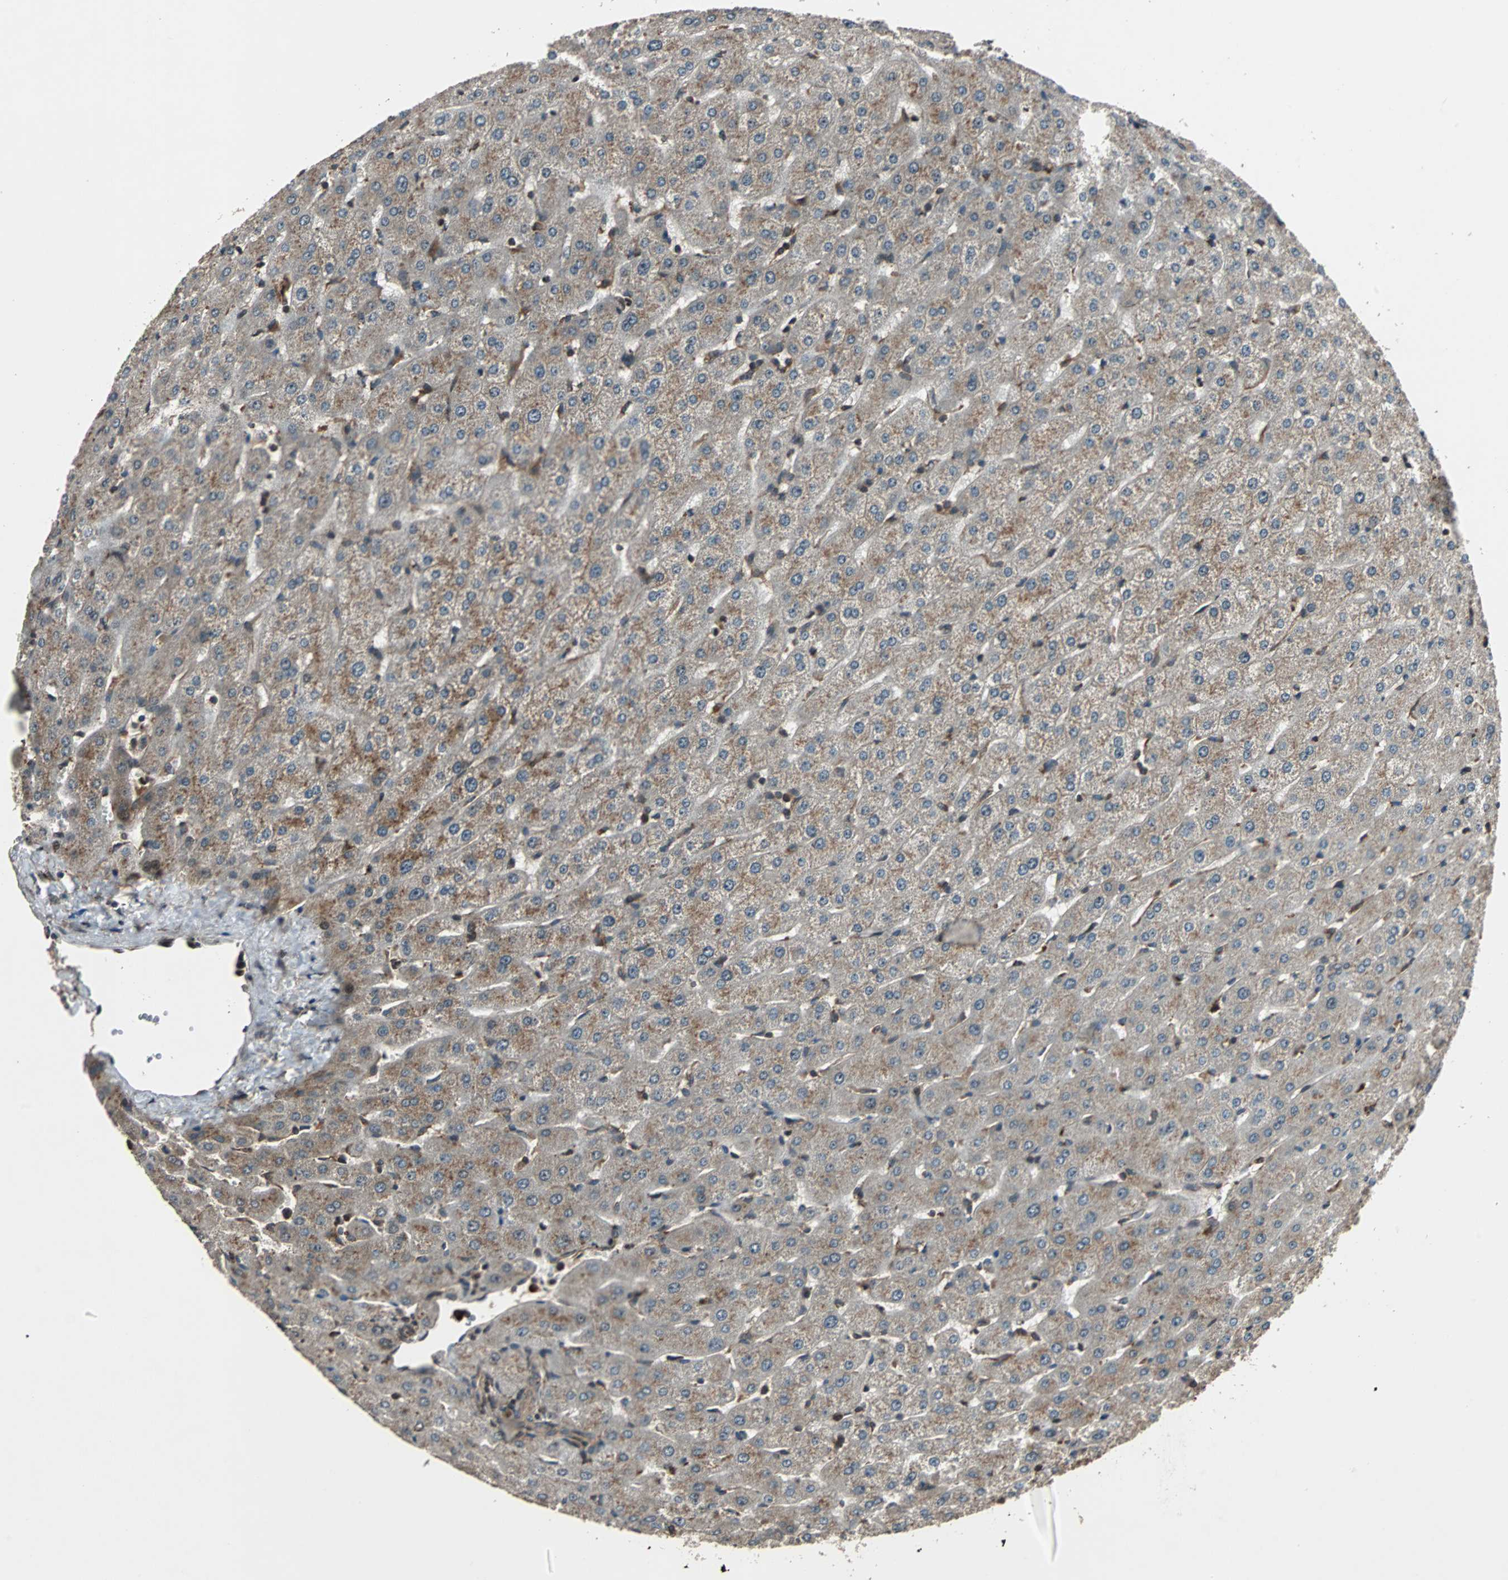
{"staining": {"intensity": "moderate", "quantity": ">75%", "location": "cytoplasmic/membranous"}, "tissue": "liver", "cell_type": "Cholangiocytes", "image_type": "normal", "snomed": [{"axis": "morphology", "description": "Normal tissue, NOS"}, {"axis": "morphology", "description": "Fibrosis, NOS"}, {"axis": "topography", "description": "Liver"}], "caption": "IHC image of benign human liver stained for a protein (brown), which demonstrates medium levels of moderate cytoplasmic/membranous expression in about >75% of cholangiocytes.", "gene": "RAB7A", "patient": {"sex": "female", "age": 29}}